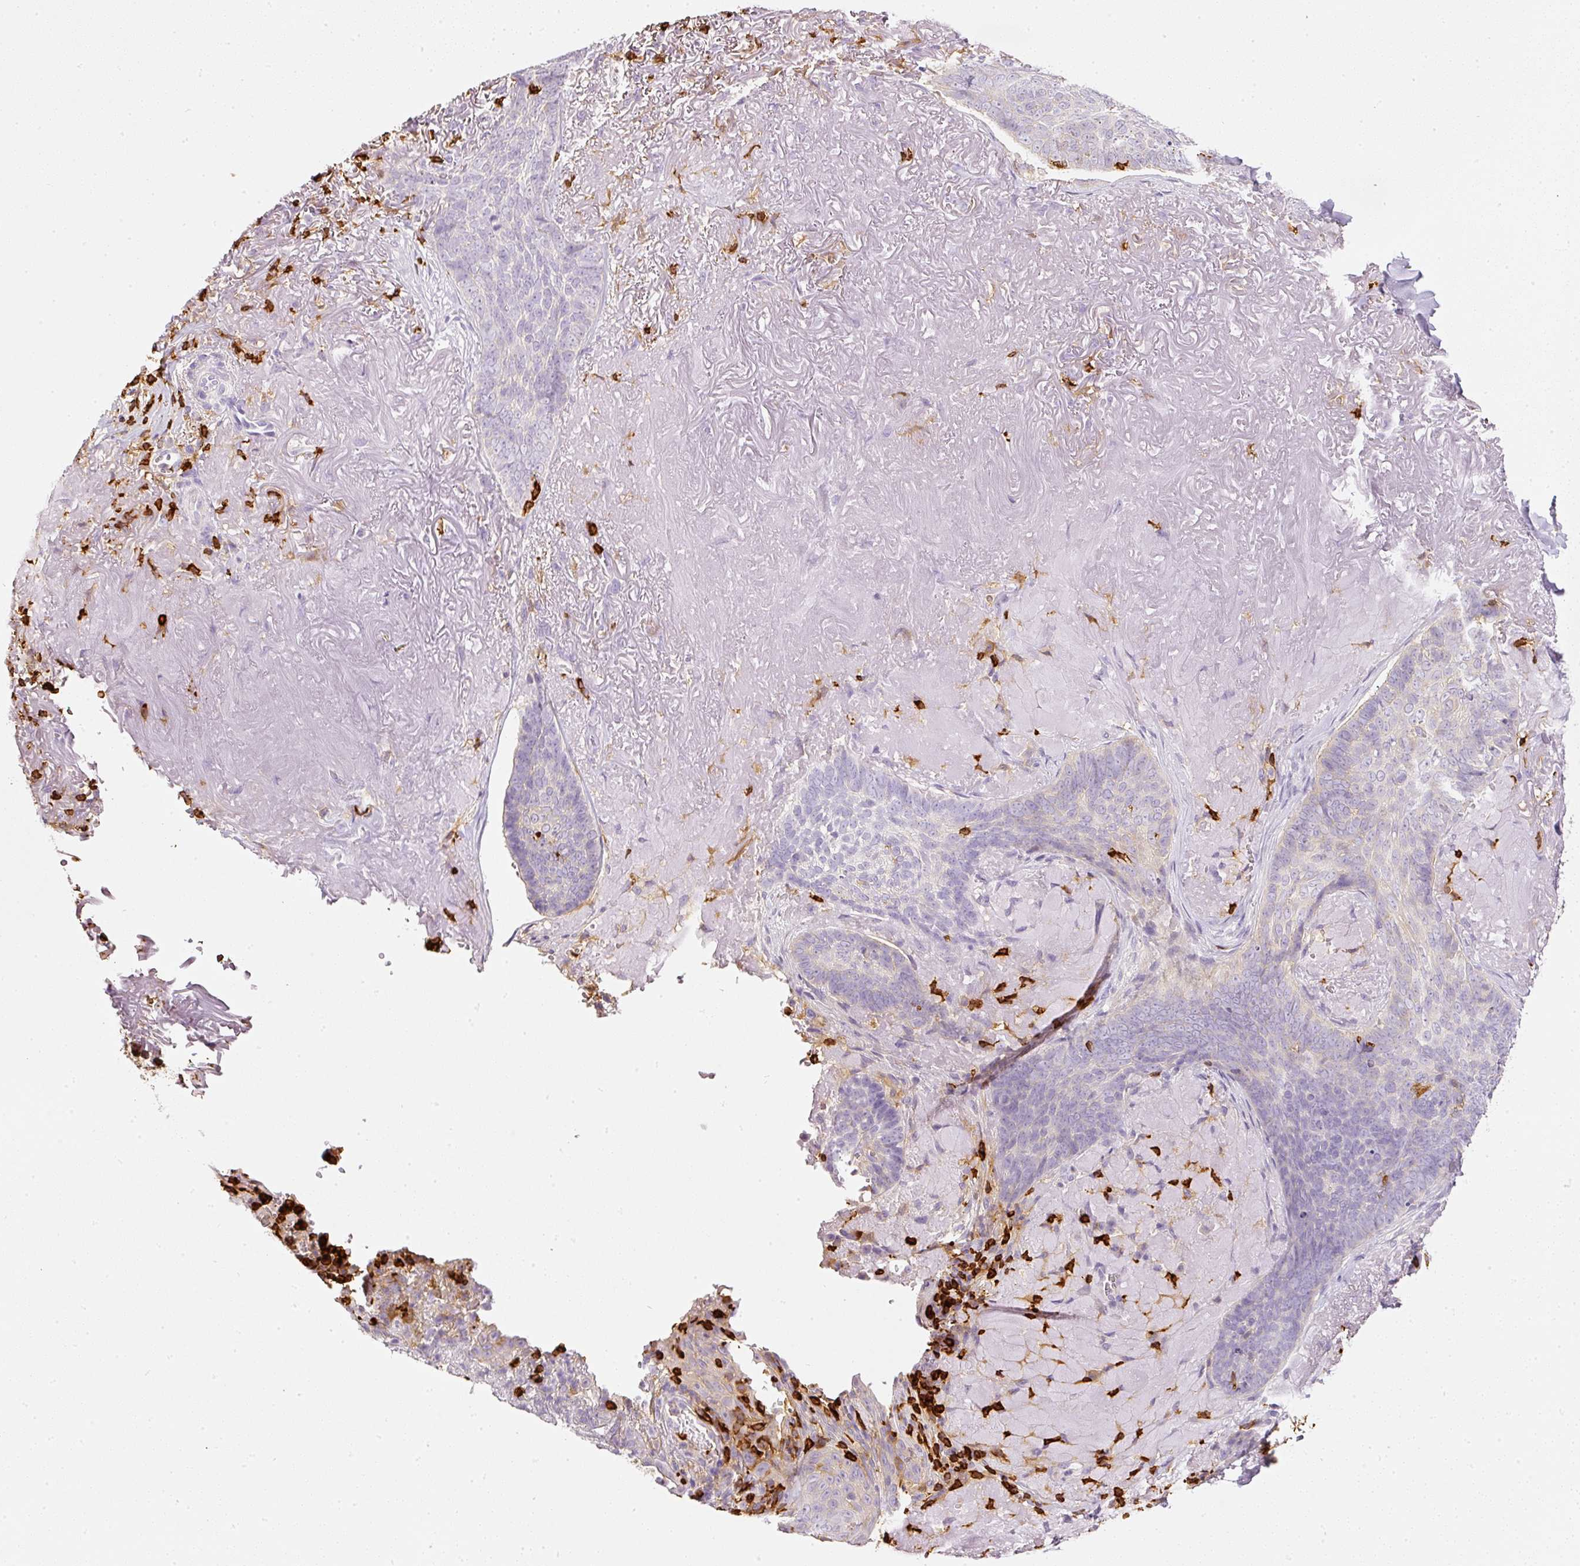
{"staining": {"intensity": "negative", "quantity": "none", "location": "none"}, "tissue": "skin cancer", "cell_type": "Tumor cells", "image_type": "cancer", "snomed": [{"axis": "morphology", "description": "Basal cell carcinoma"}, {"axis": "topography", "description": "Skin"}, {"axis": "topography", "description": "Skin of face"}], "caption": "There is no significant staining in tumor cells of skin basal cell carcinoma. Nuclei are stained in blue.", "gene": "EVL", "patient": {"sex": "female", "age": 95}}